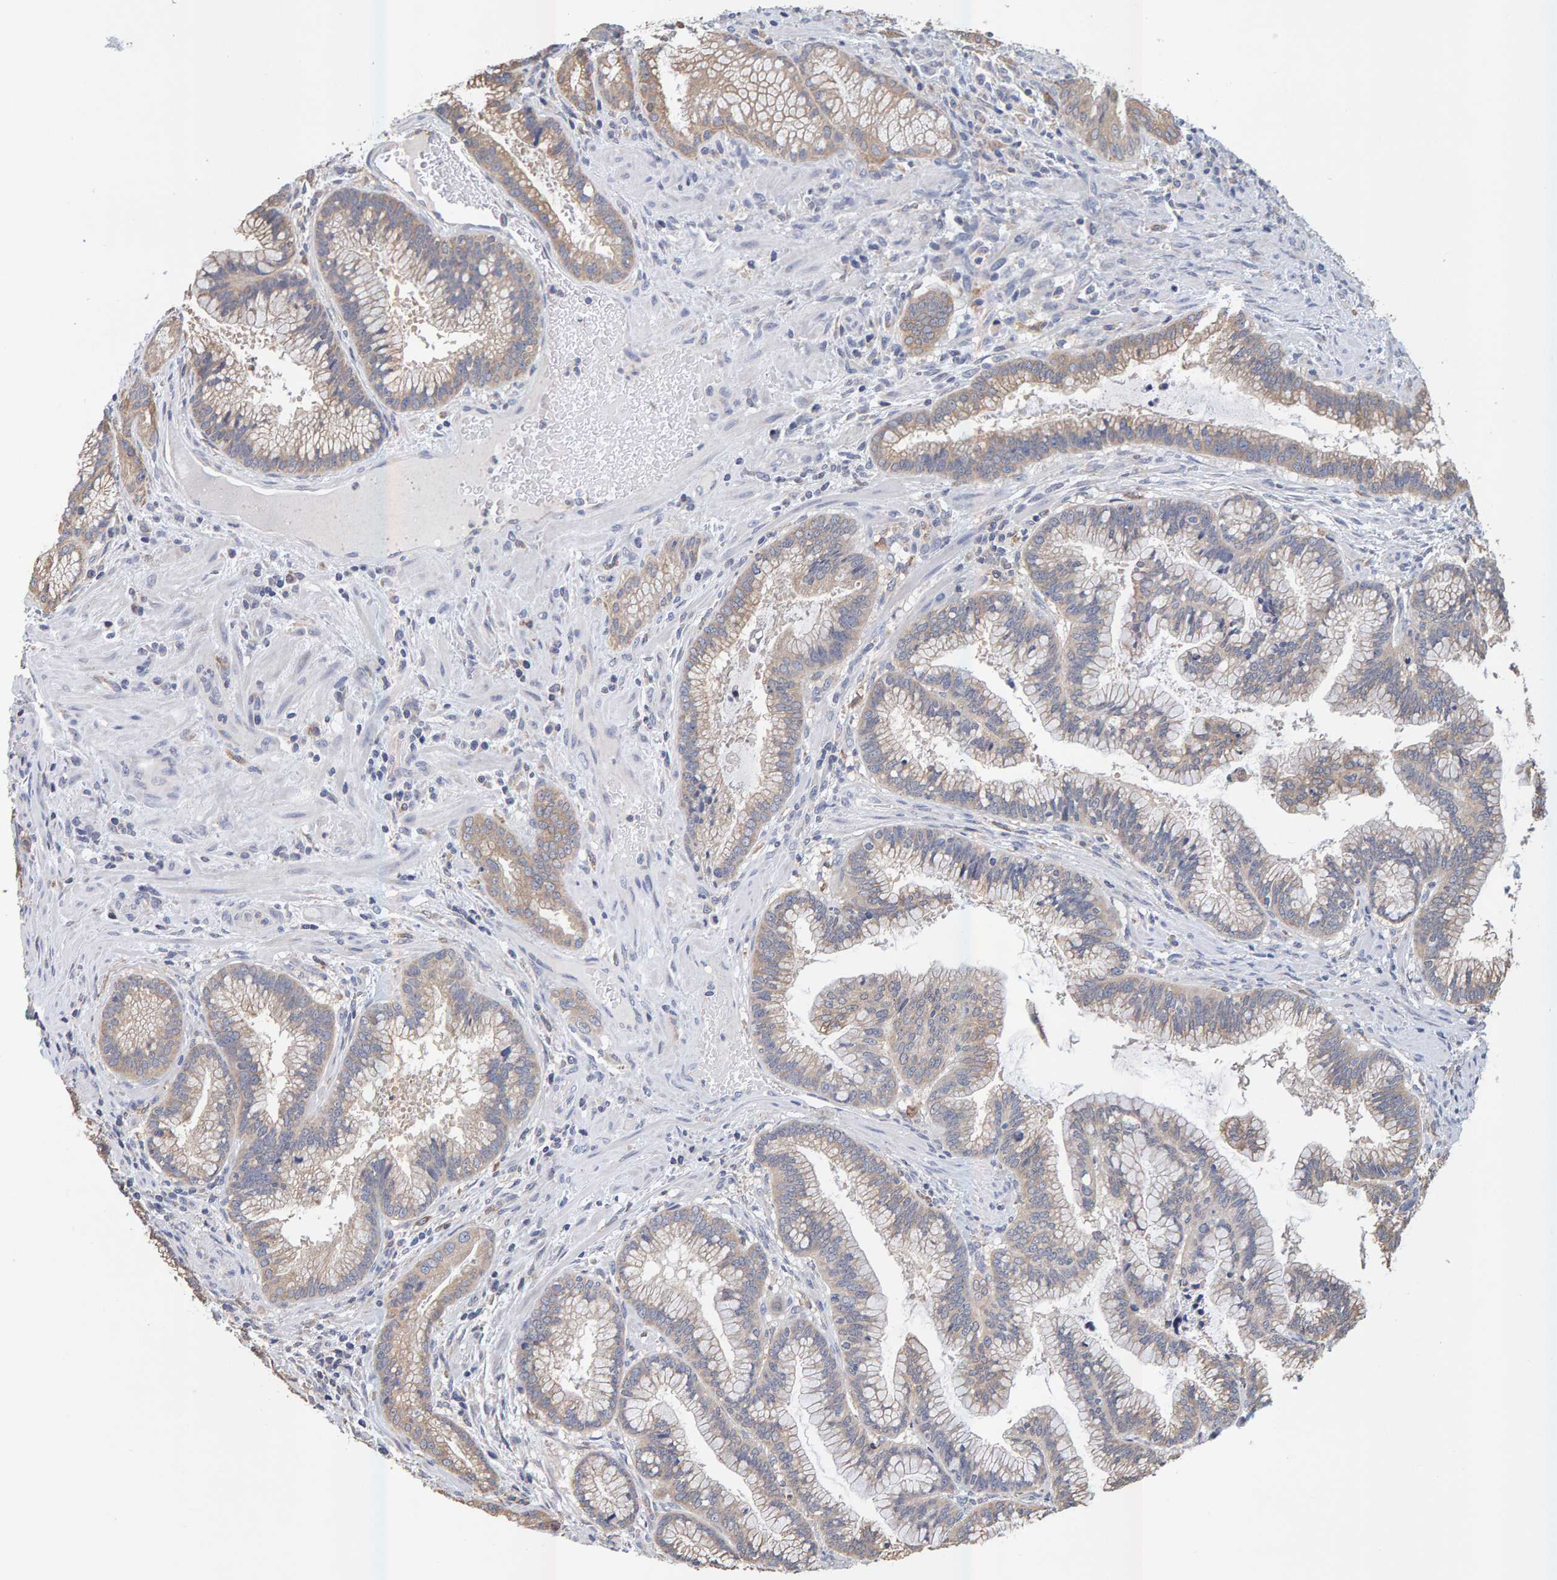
{"staining": {"intensity": "weak", "quantity": ">75%", "location": "cytoplasmic/membranous"}, "tissue": "pancreatic cancer", "cell_type": "Tumor cells", "image_type": "cancer", "snomed": [{"axis": "morphology", "description": "Adenocarcinoma, NOS"}, {"axis": "topography", "description": "Pancreas"}], "caption": "This histopathology image exhibits immunohistochemistry staining of pancreatic cancer (adenocarcinoma), with low weak cytoplasmic/membranous positivity in about >75% of tumor cells.", "gene": "SGPL1", "patient": {"sex": "female", "age": 64}}